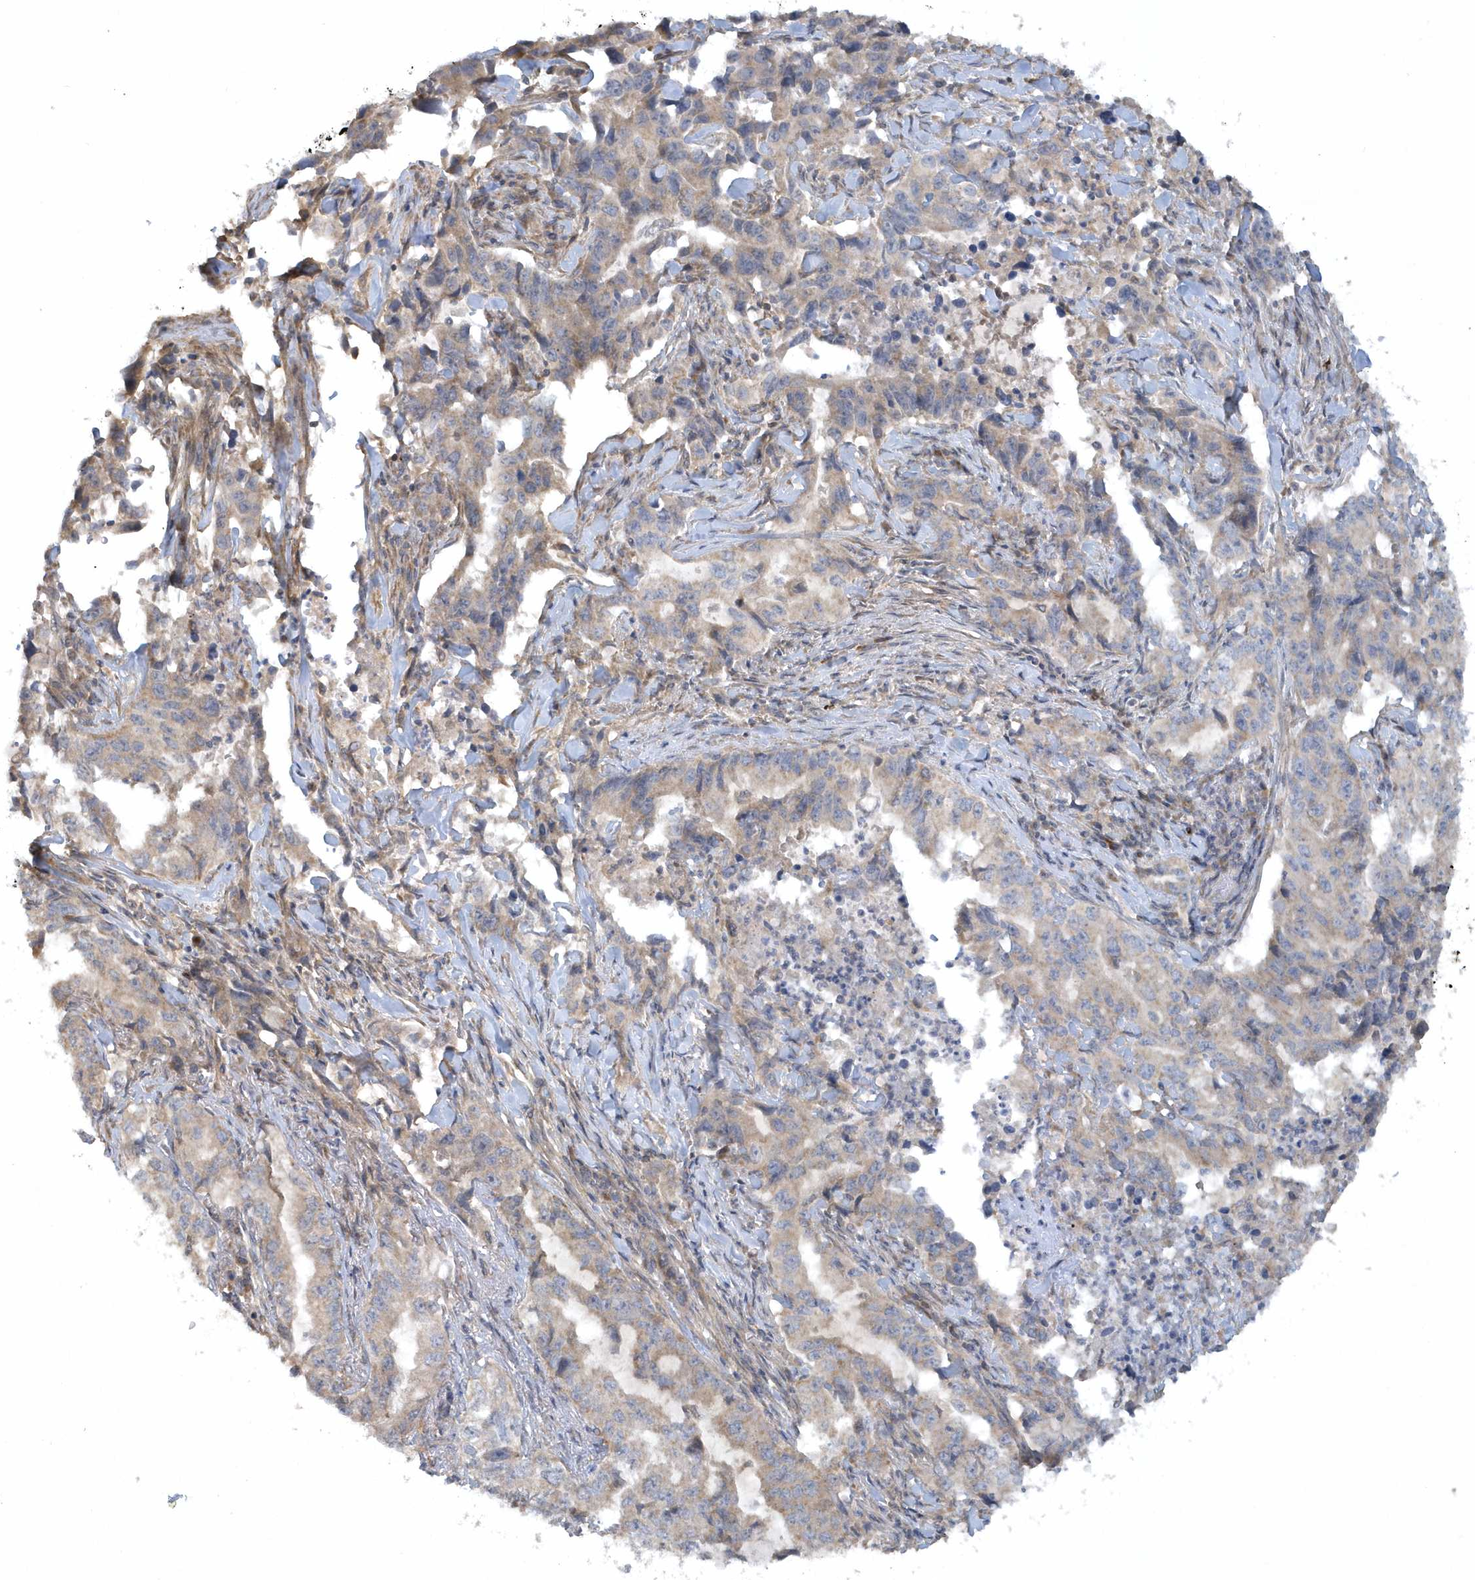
{"staining": {"intensity": "weak", "quantity": "<25%", "location": "cytoplasmic/membranous"}, "tissue": "lung cancer", "cell_type": "Tumor cells", "image_type": "cancer", "snomed": [{"axis": "morphology", "description": "Adenocarcinoma, NOS"}, {"axis": "topography", "description": "Lung"}], "caption": "This is a image of immunohistochemistry (IHC) staining of lung cancer, which shows no staining in tumor cells.", "gene": "THG1L", "patient": {"sex": "female", "age": 51}}